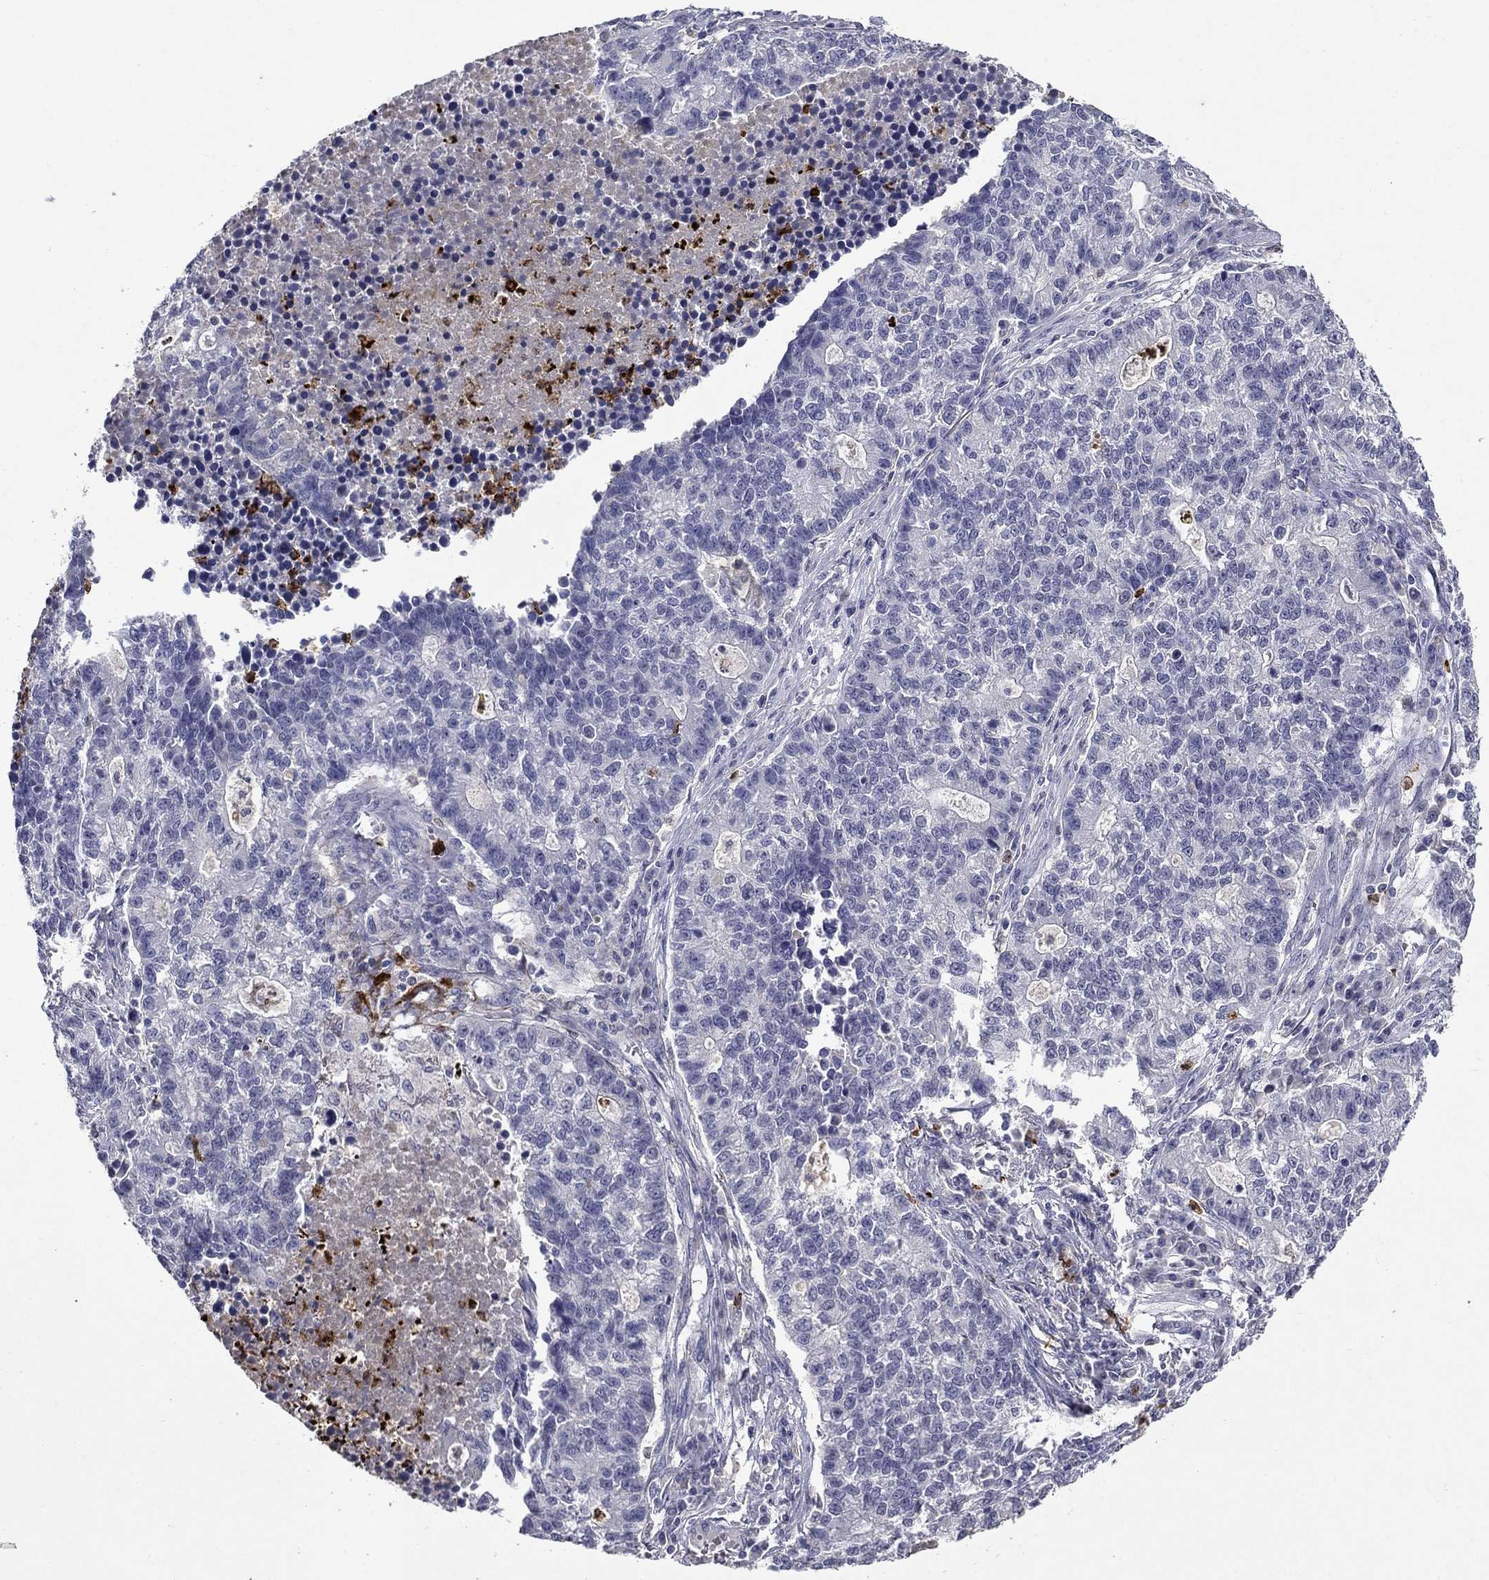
{"staining": {"intensity": "negative", "quantity": "none", "location": "none"}, "tissue": "lung cancer", "cell_type": "Tumor cells", "image_type": "cancer", "snomed": [{"axis": "morphology", "description": "Adenocarcinoma, NOS"}, {"axis": "topography", "description": "Lung"}], "caption": "An immunohistochemistry (IHC) histopathology image of lung adenocarcinoma is shown. There is no staining in tumor cells of lung adenocarcinoma. (Immunohistochemistry, brightfield microscopy, high magnification).", "gene": "IRF5", "patient": {"sex": "male", "age": 57}}